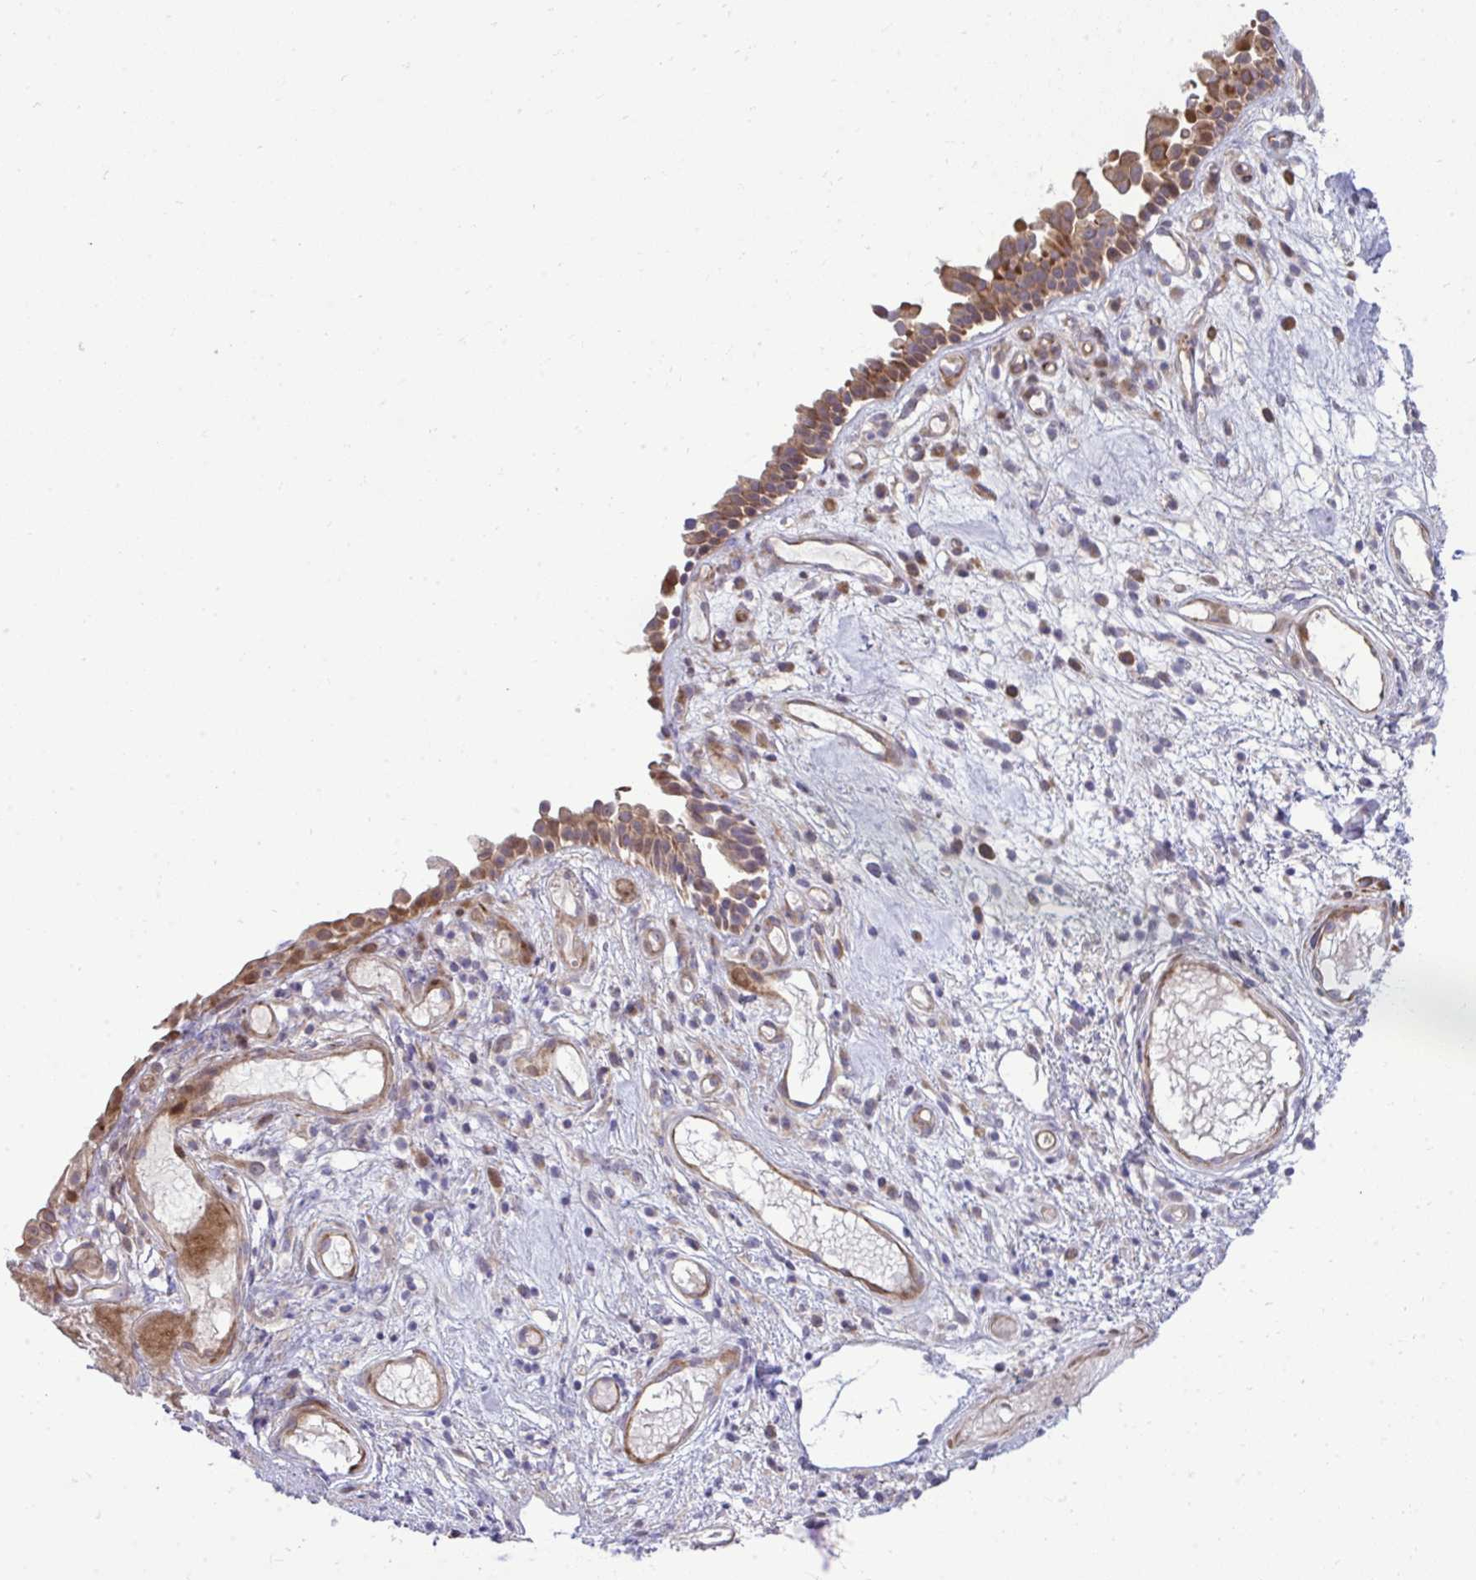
{"staining": {"intensity": "moderate", "quantity": ">75%", "location": "cytoplasmic/membranous"}, "tissue": "nasopharynx", "cell_type": "Respiratory epithelial cells", "image_type": "normal", "snomed": [{"axis": "morphology", "description": "Normal tissue, NOS"}, {"axis": "morphology", "description": "Inflammation, NOS"}, {"axis": "topography", "description": "Nasopharynx"}], "caption": "Protein staining of normal nasopharynx displays moderate cytoplasmic/membranous positivity in approximately >75% of respiratory epithelial cells. (DAB (3,3'-diaminobenzidine) = brown stain, brightfield microscopy at high magnification).", "gene": "ZSCAN9", "patient": {"sex": "male", "age": 54}}